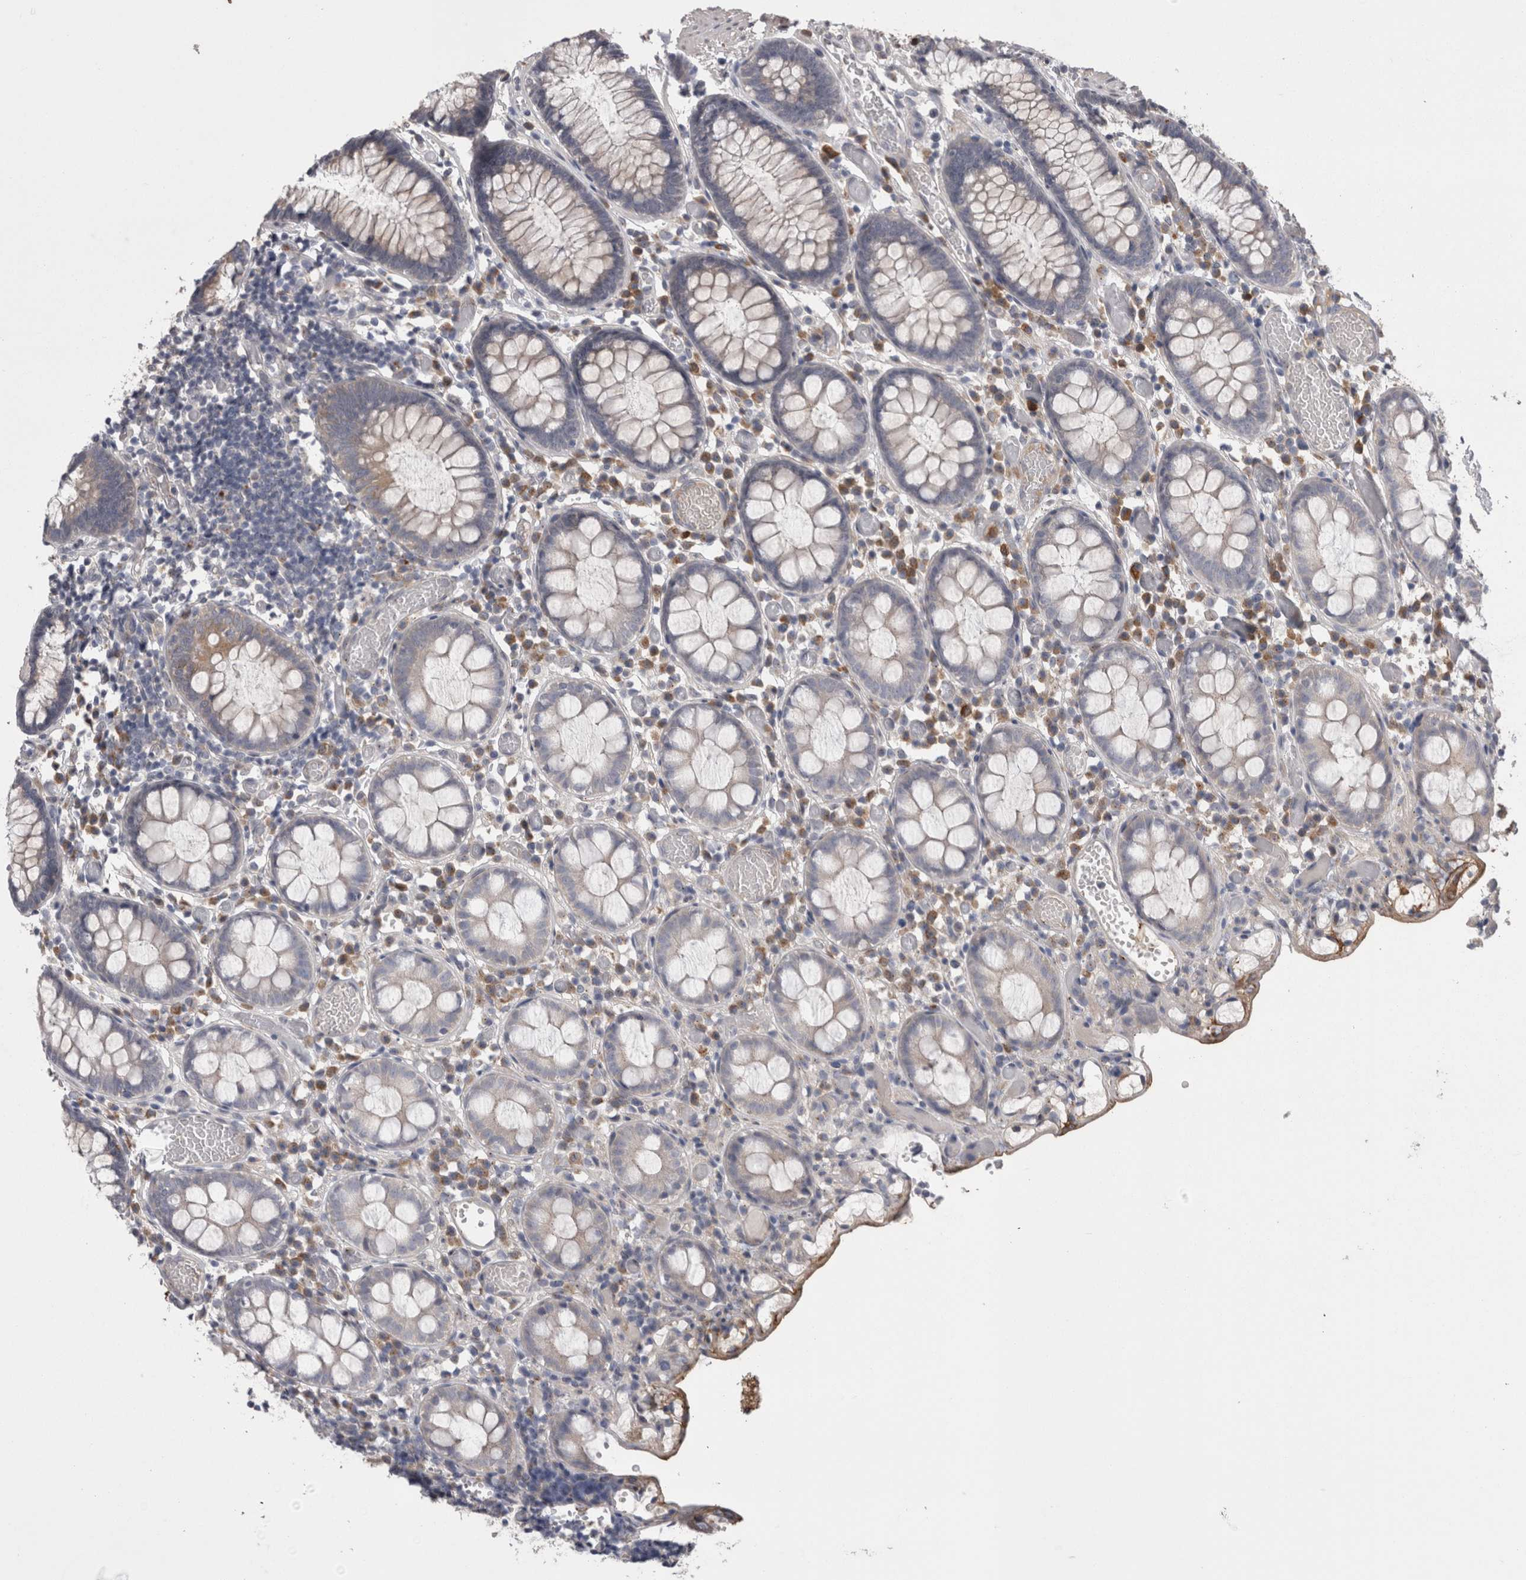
{"staining": {"intensity": "weak", "quantity": ">75%", "location": "cytoplasmic/membranous"}, "tissue": "colon", "cell_type": "Endothelial cells", "image_type": "normal", "snomed": [{"axis": "morphology", "description": "Normal tissue, NOS"}, {"axis": "topography", "description": "Colon"}], "caption": "A micrograph of colon stained for a protein demonstrates weak cytoplasmic/membranous brown staining in endothelial cells. (DAB IHC with brightfield microscopy, high magnification).", "gene": "STC1", "patient": {"sex": "male", "age": 14}}